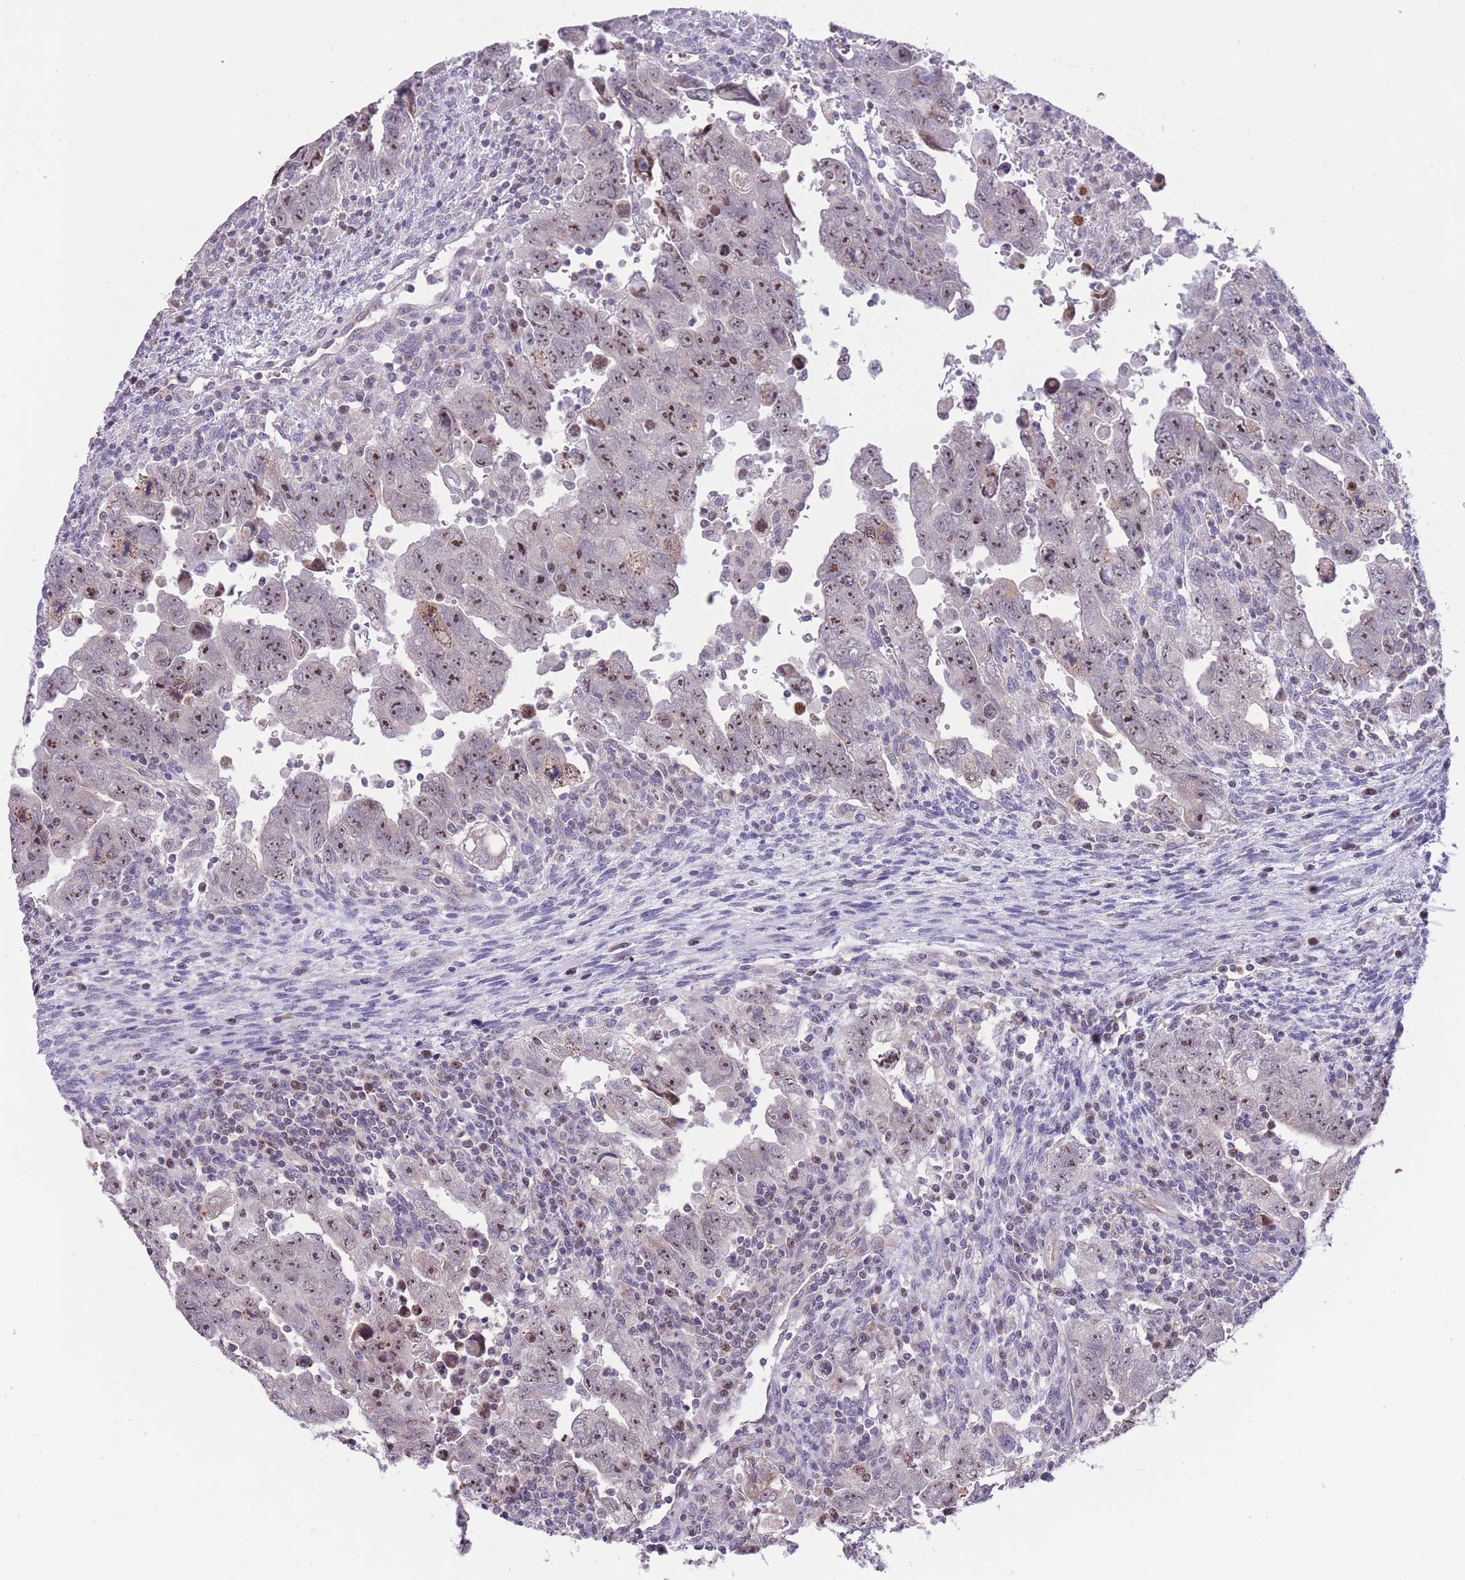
{"staining": {"intensity": "moderate", "quantity": ">75%", "location": "nuclear"}, "tissue": "testis cancer", "cell_type": "Tumor cells", "image_type": "cancer", "snomed": [{"axis": "morphology", "description": "Carcinoma, Embryonal, NOS"}, {"axis": "topography", "description": "Testis"}], "caption": "Testis cancer (embryonal carcinoma) tissue demonstrates moderate nuclear expression in about >75% of tumor cells, visualized by immunohistochemistry.", "gene": "MCIDAS", "patient": {"sex": "male", "age": 28}}